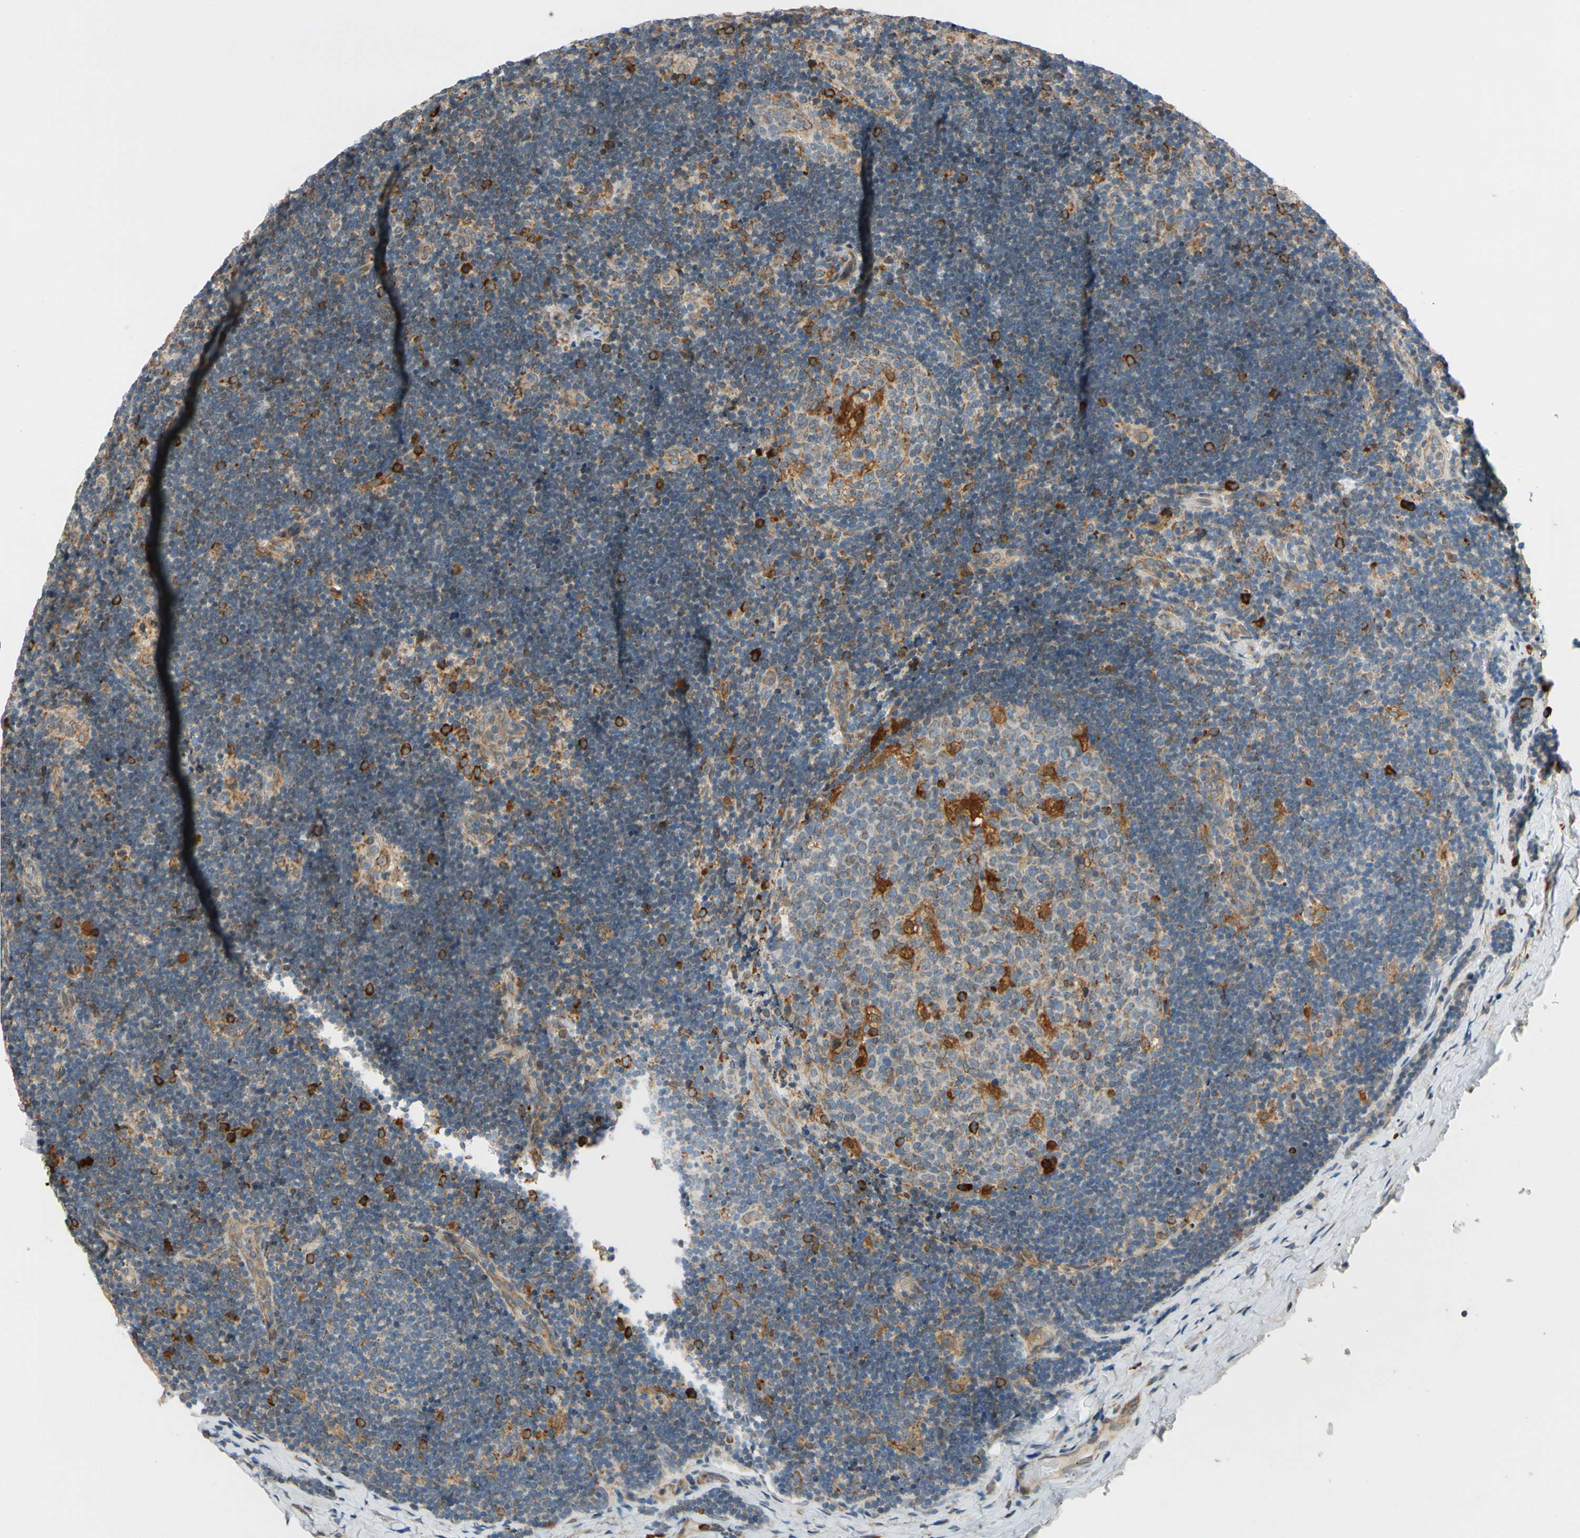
{"staining": {"intensity": "strong", "quantity": "<25%", "location": "cytoplasmic/membranous"}, "tissue": "lymph node", "cell_type": "Germinal center cells", "image_type": "normal", "snomed": [{"axis": "morphology", "description": "Normal tissue, NOS"}, {"axis": "topography", "description": "Lymph node"}], "caption": "Germinal center cells exhibit strong cytoplasmic/membranous expression in approximately <25% of cells in unremarkable lymph node.", "gene": "RPN2", "patient": {"sex": "female", "age": 14}}